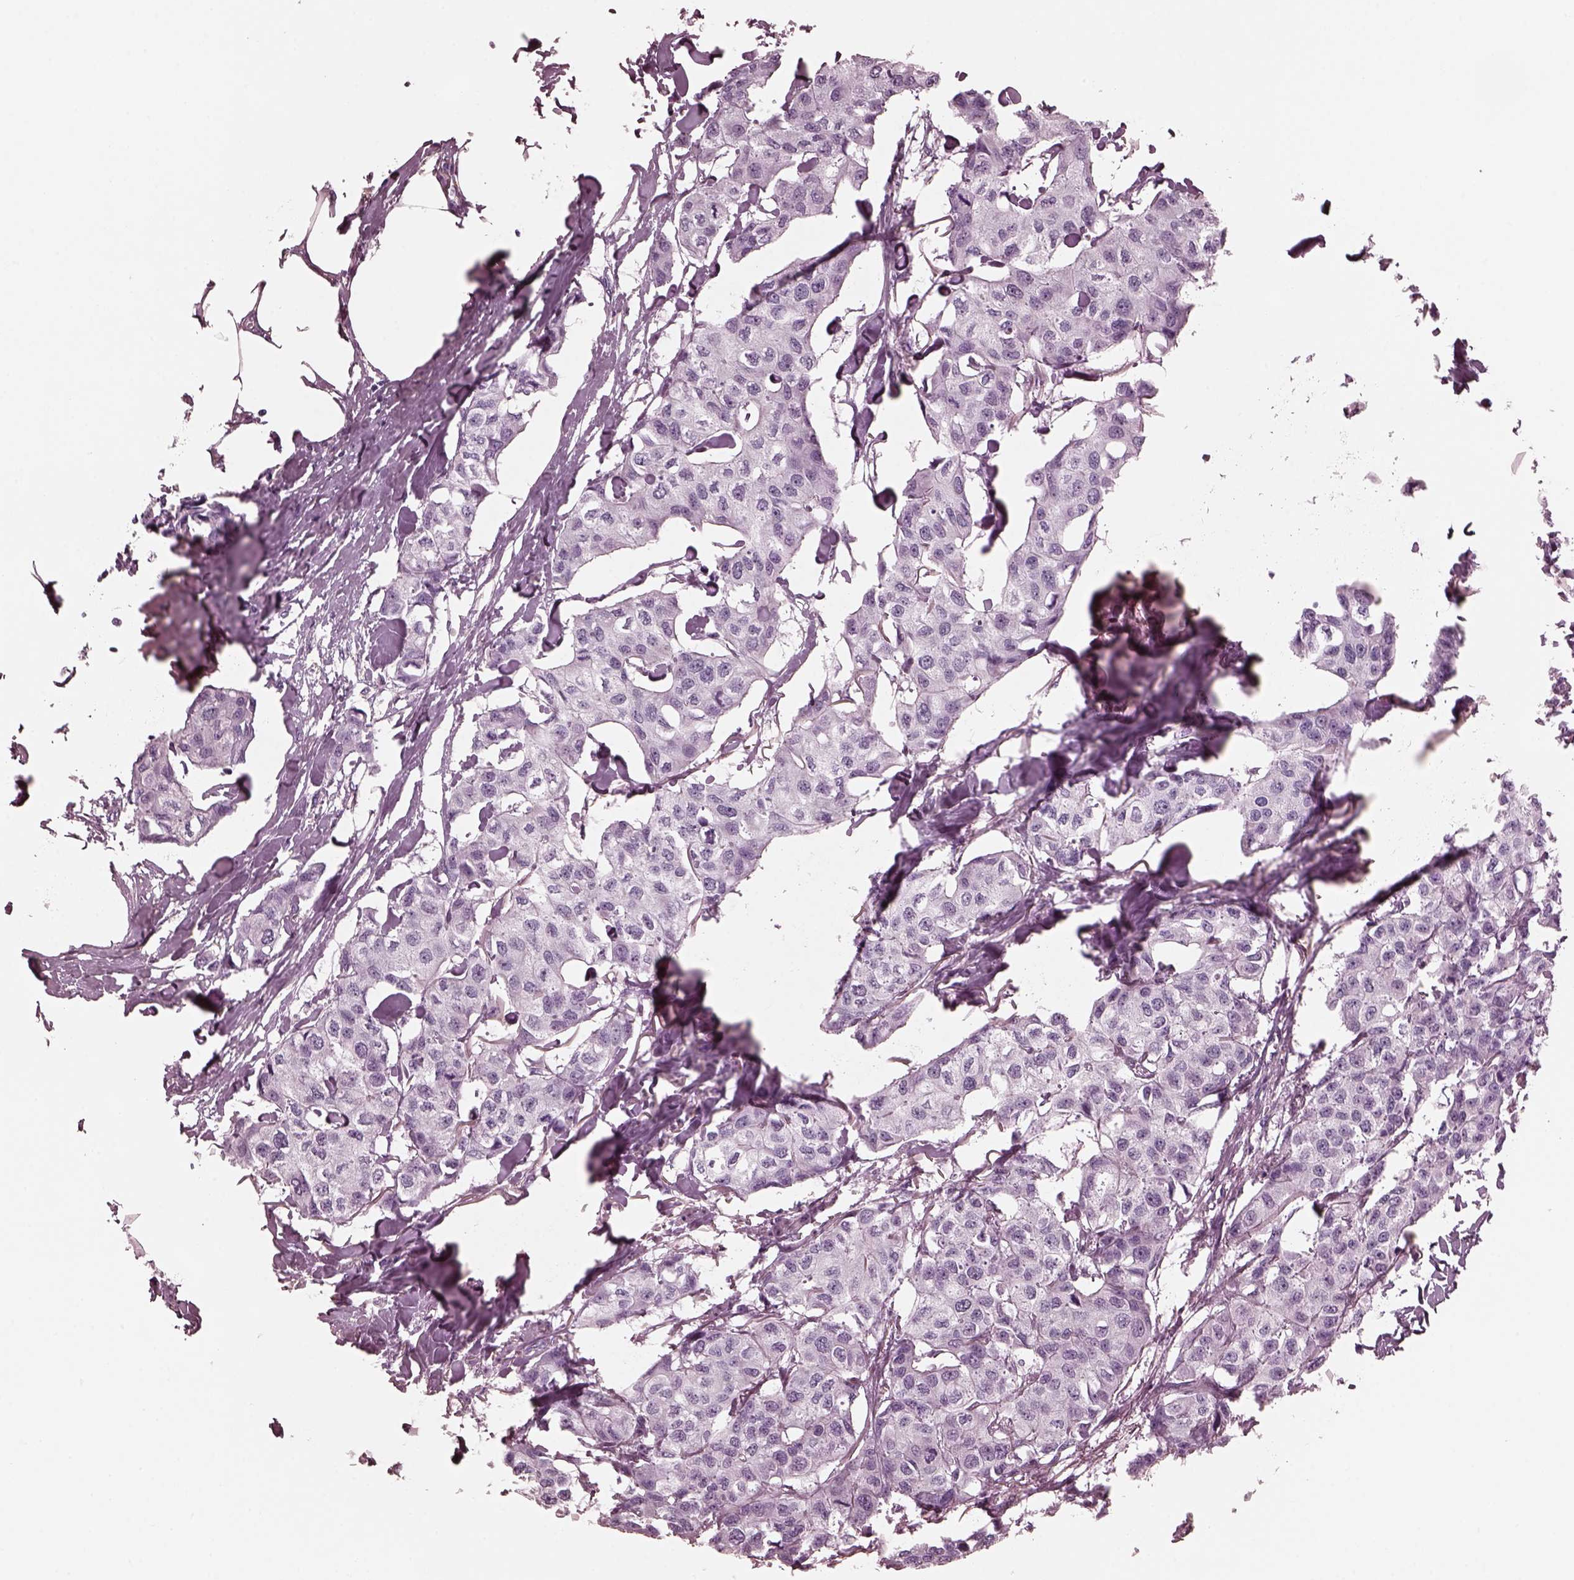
{"staining": {"intensity": "negative", "quantity": "none", "location": "none"}, "tissue": "breast cancer", "cell_type": "Tumor cells", "image_type": "cancer", "snomed": [{"axis": "morphology", "description": "Duct carcinoma"}, {"axis": "topography", "description": "Breast"}], "caption": "Tumor cells show no significant protein expression in breast cancer.", "gene": "CGA", "patient": {"sex": "female", "age": 80}}